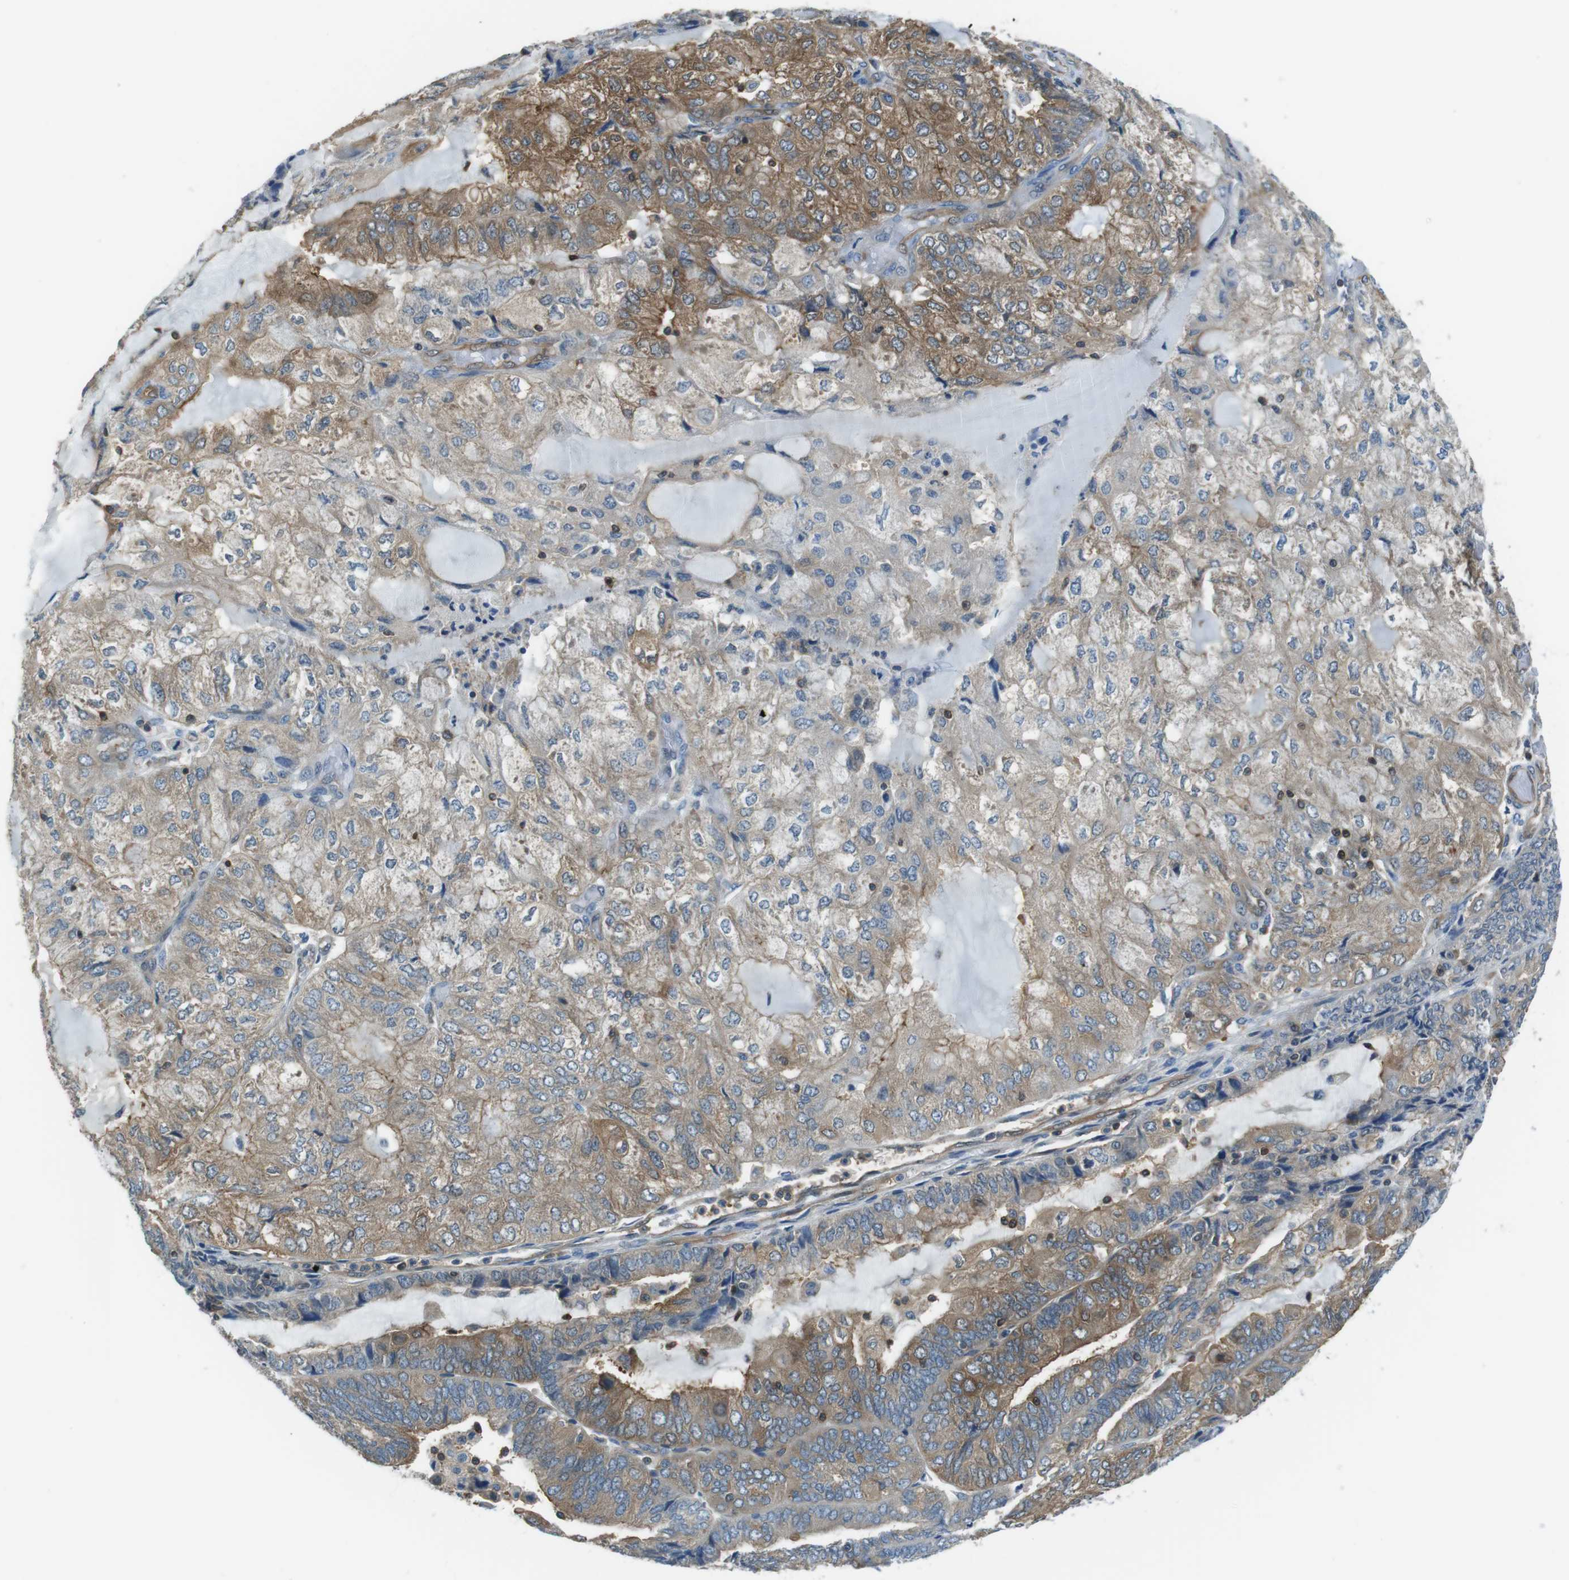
{"staining": {"intensity": "moderate", "quantity": ">75%", "location": "cytoplasmic/membranous"}, "tissue": "endometrial cancer", "cell_type": "Tumor cells", "image_type": "cancer", "snomed": [{"axis": "morphology", "description": "Adenocarcinoma, NOS"}, {"axis": "topography", "description": "Endometrium"}], "caption": "IHC photomicrograph of neoplastic tissue: endometrial cancer stained using immunohistochemistry reveals medium levels of moderate protein expression localized specifically in the cytoplasmic/membranous of tumor cells, appearing as a cytoplasmic/membranous brown color.", "gene": "TES", "patient": {"sex": "female", "age": 81}}